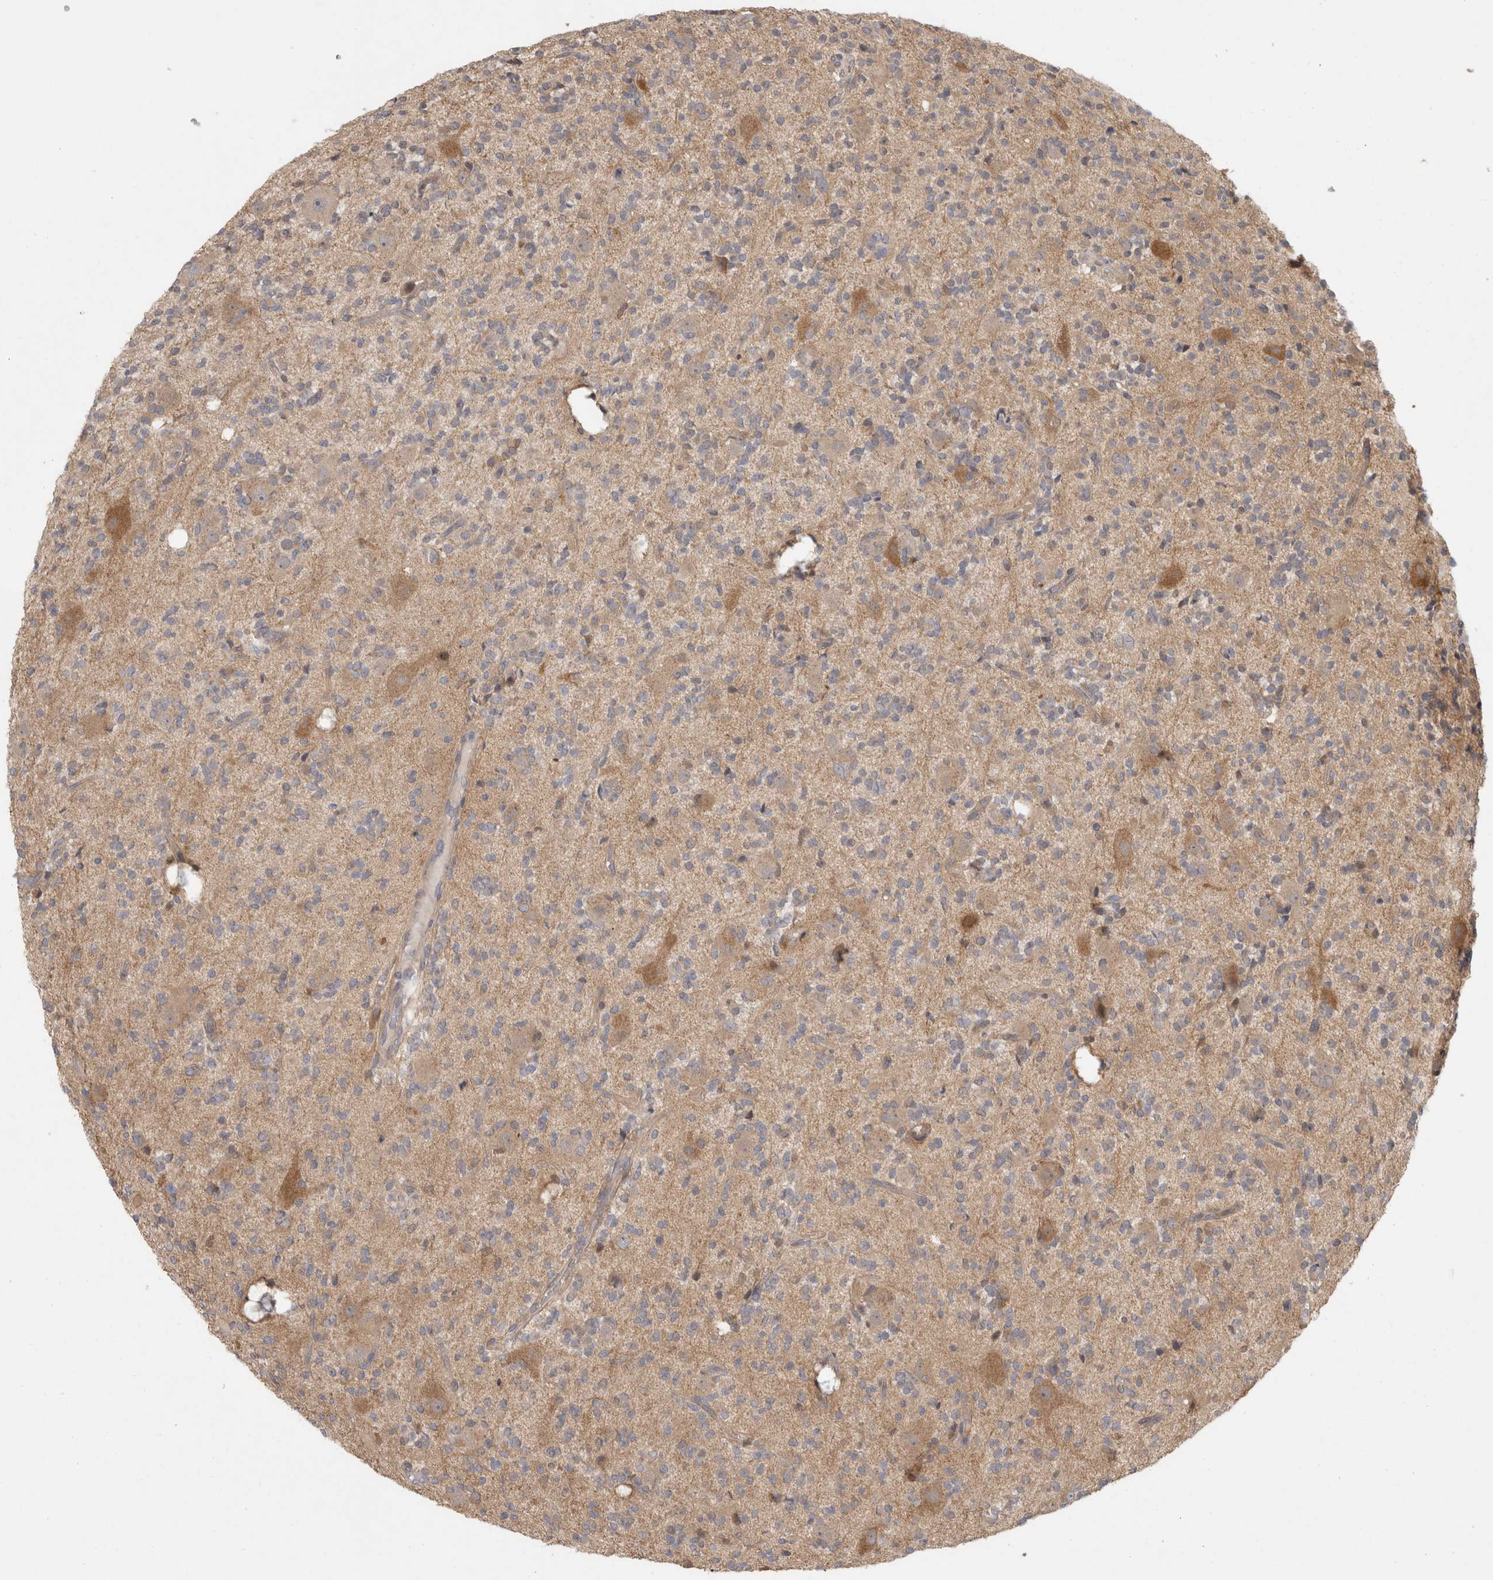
{"staining": {"intensity": "weak", "quantity": "25%-75%", "location": "cytoplasmic/membranous"}, "tissue": "glioma", "cell_type": "Tumor cells", "image_type": "cancer", "snomed": [{"axis": "morphology", "description": "Glioma, malignant, High grade"}, {"axis": "topography", "description": "Brain"}], "caption": "IHC photomicrograph of human high-grade glioma (malignant) stained for a protein (brown), which exhibits low levels of weak cytoplasmic/membranous positivity in about 25%-75% of tumor cells.", "gene": "PIGP", "patient": {"sex": "male", "age": 34}}